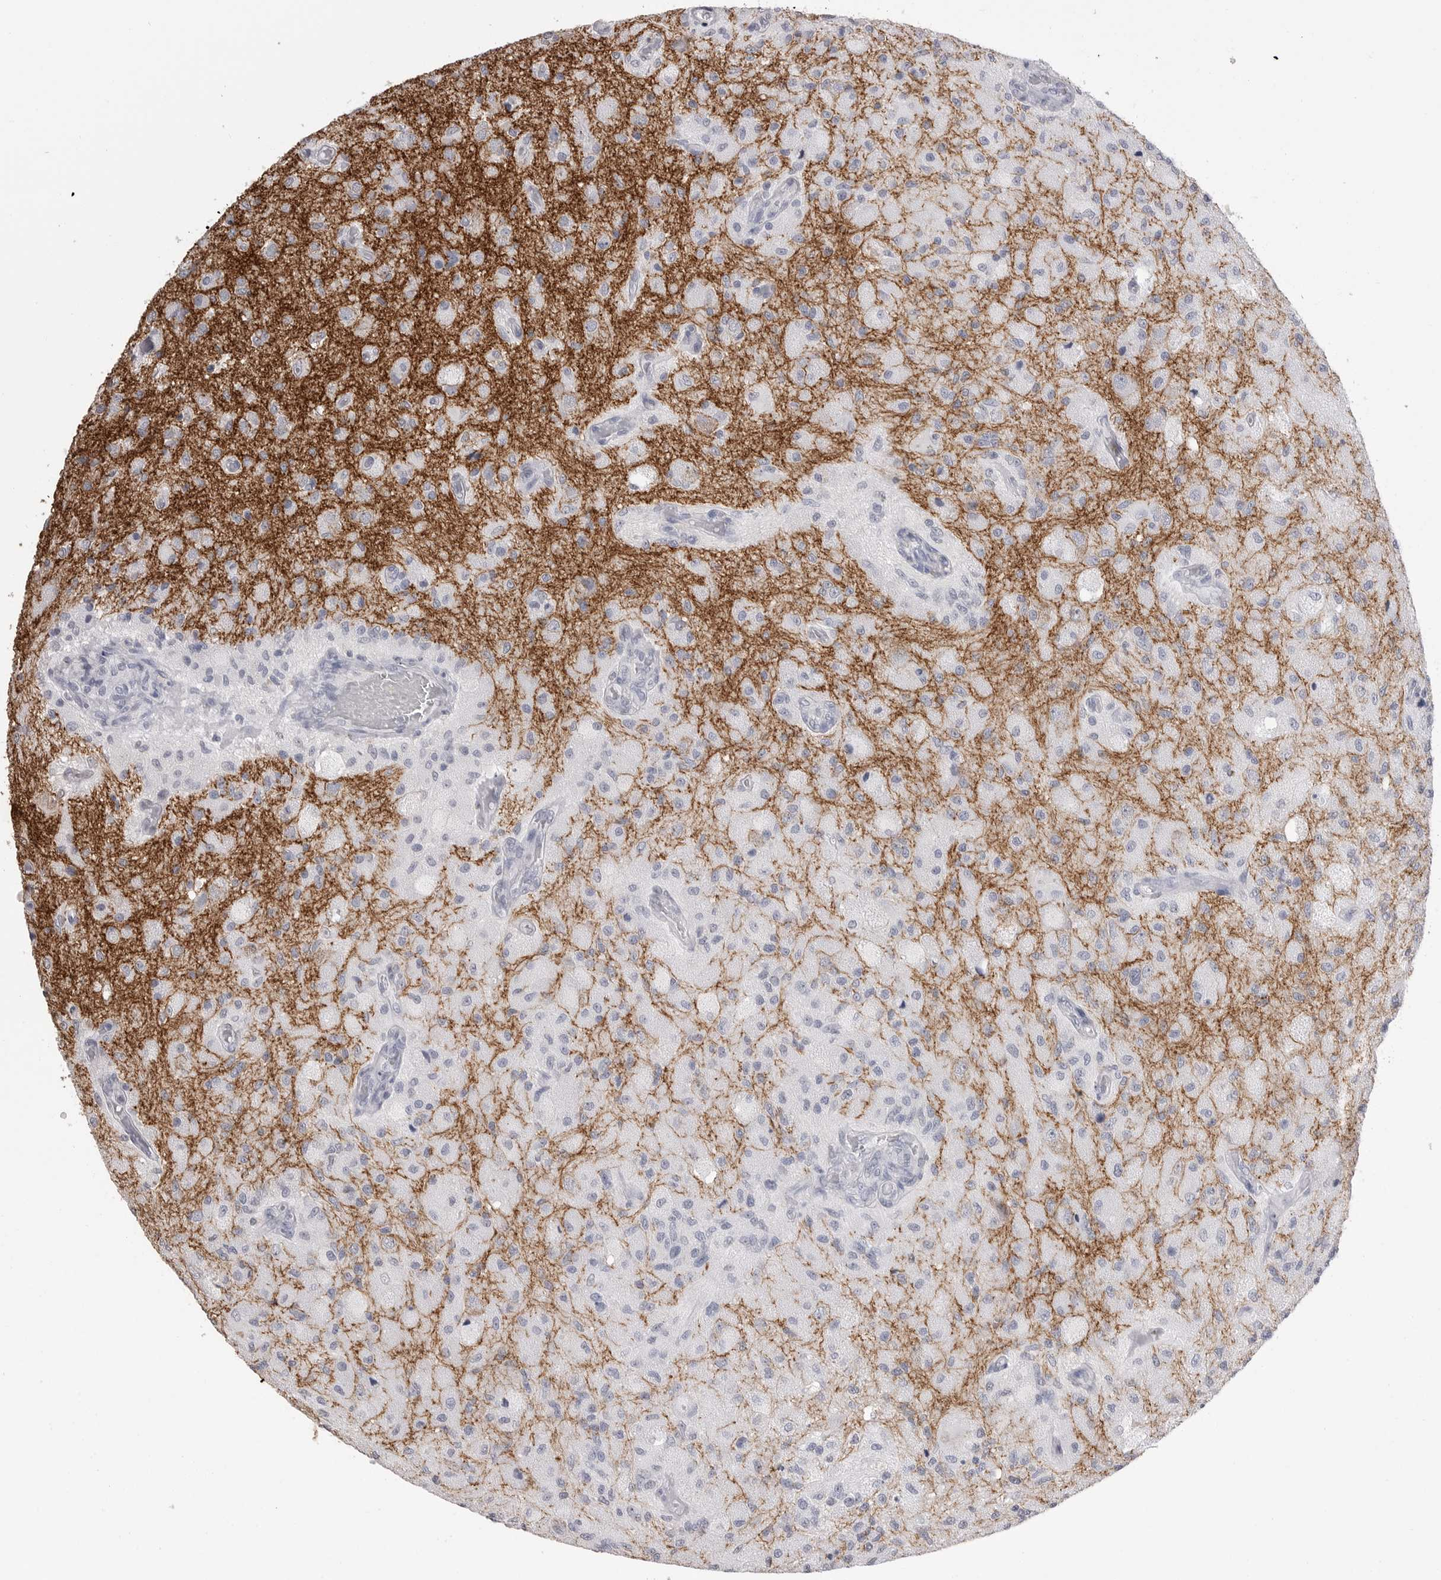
{"staining": {"intensity": "negative", "quantity": "none", "location": "none"}, "tissue": "glioma", "cell_type": "Tumor cells", "image_type": "cancer", "snomed": [{"axis": "morphology", "description": "Normal tissue, NOS"}, {"axis": "morphology", "description": "Glioma, malignant, High grade"}, {"axis": "topography", "description": "Cerebral cortex"}], "caption": "The histopathology image shows no staining of tumor cells in malignant high-grade glioma. The staining was performed using DAB to visualize the protein expression in brown, while the nuclei were stained in blue with hematoxylin (Magnification: 20x).", "gene": "ICAM5", "patient": {"sex": "male", "age": 77}}